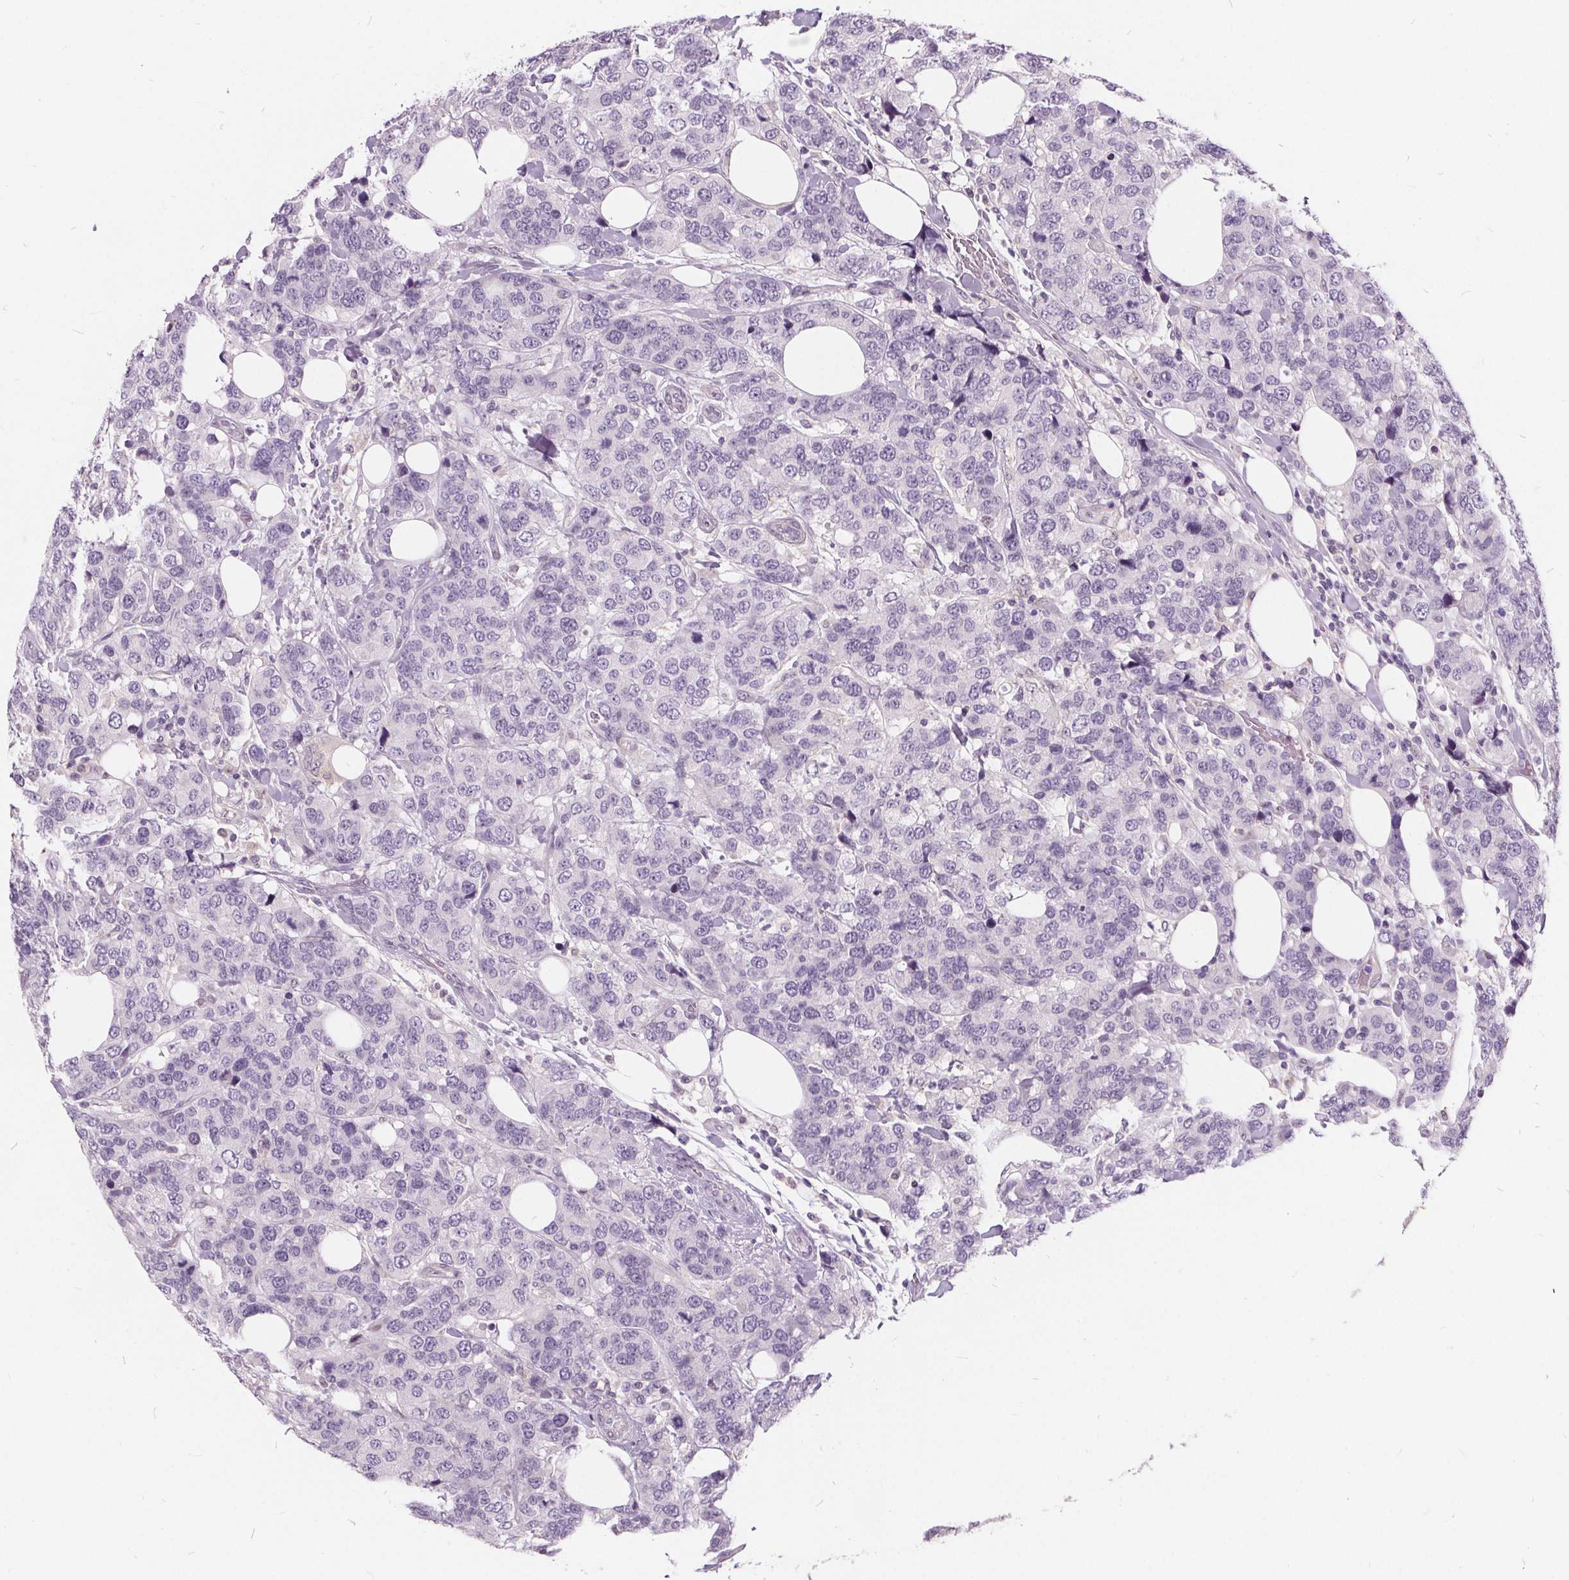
{"staining": {"intensity": "negative", "quantity": "none", "location": "none"}, "tissue": "breast cancer", "cell_type": "Tumor cells", "image_type": "cancer", "snomed": [{"axis": "morphology", "description": "Lobular carcinoma"}, {"axis": "topography", "description": "Breast"}], "caption": "Tumor cells are negative for protein expression in human breast cancer.", "gene": "HAAO", "patient": {"sex": "female", "age": 59}}